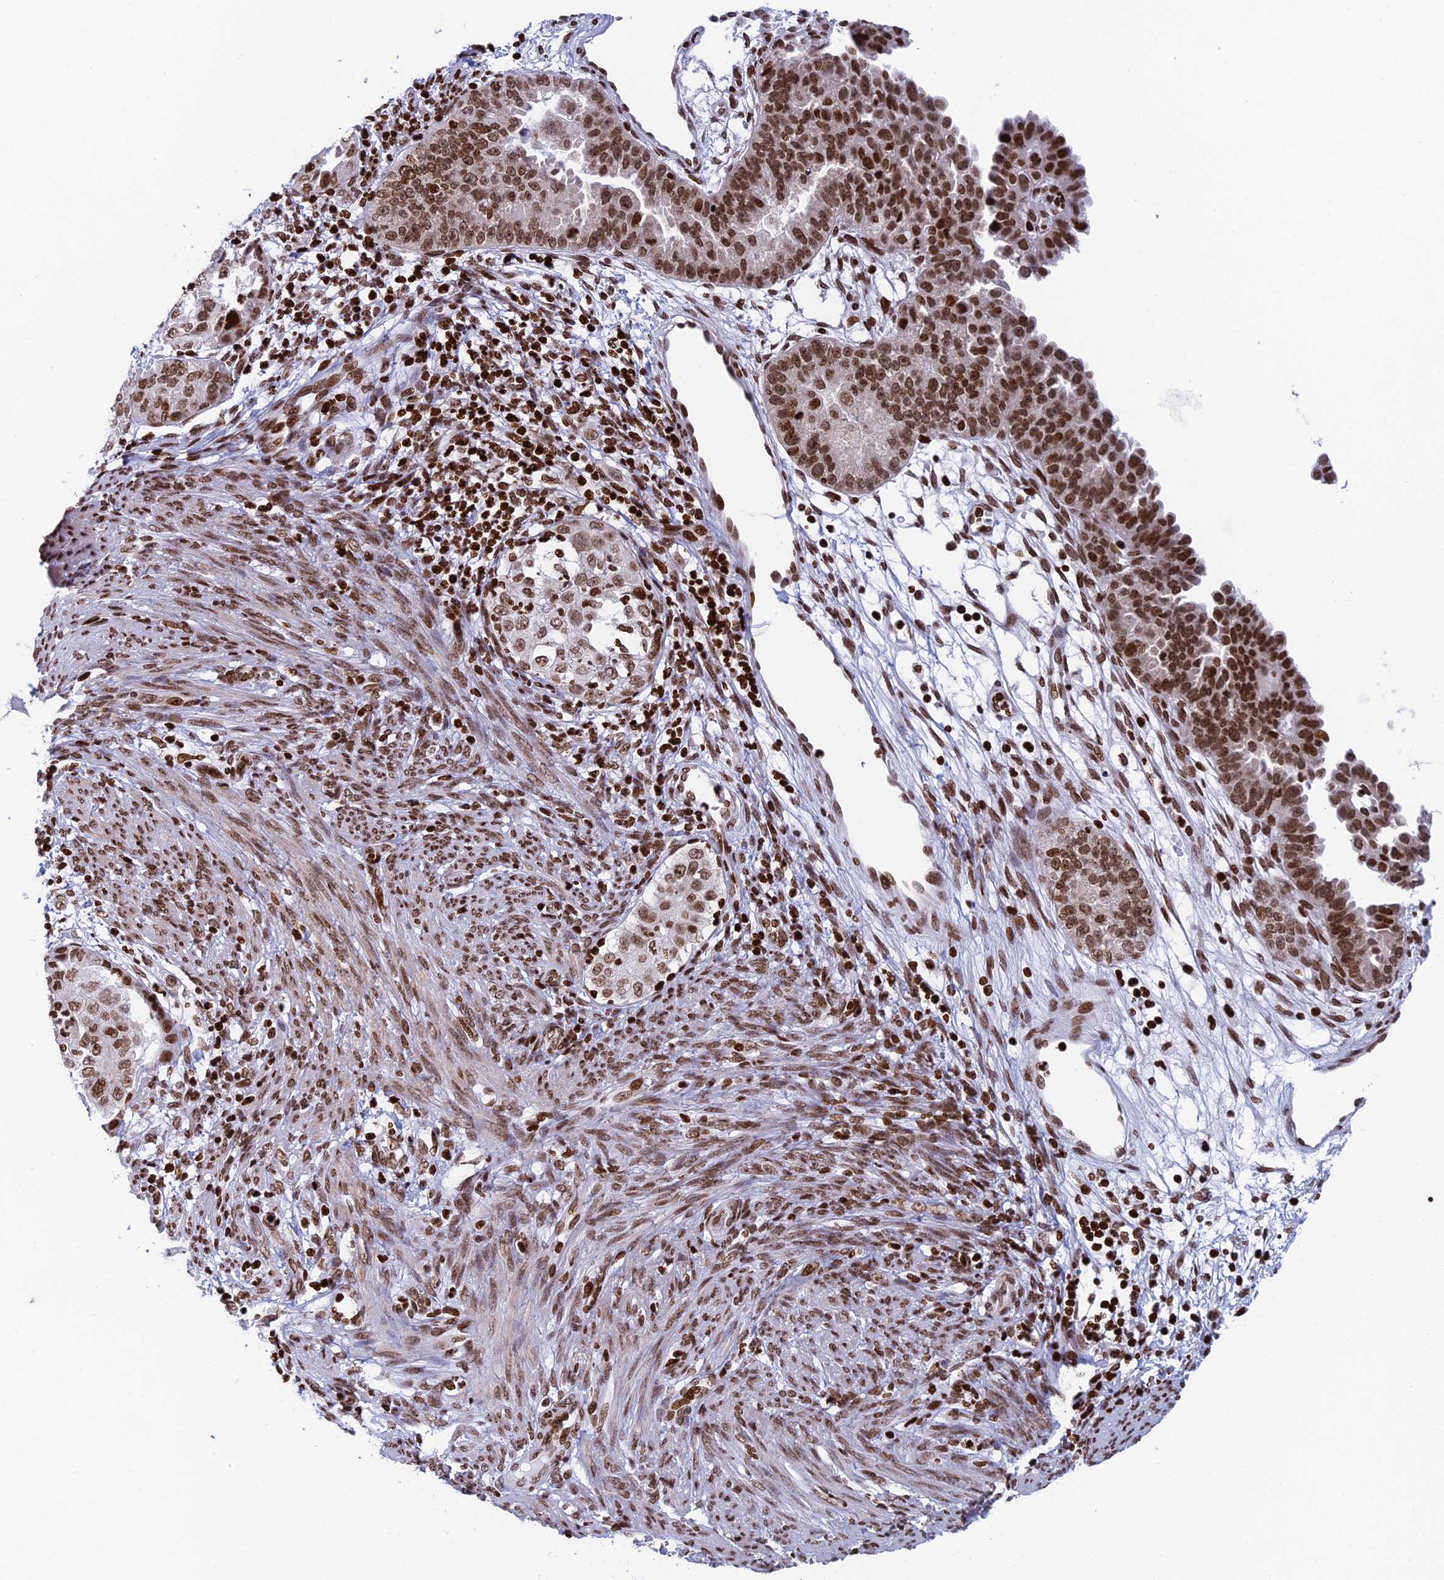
{"staining": {"intensity": "moderate", "quantity": ">75%", "location": "nuclear"}, "tissue": "endometrial cancer", "cell_type": "Tumor cells", "image_type": "cancer", "snomed": [{"axis": "morphology", "description": "Adenocarcinoma, NOS"}, {"axis": "topography", "description": "Endometrium"}], "caption": "This is a micrograph of immunohistochemistry staining of endometrial adenocarcinoma, which shows moderate positivity in the nuclear of tumor cells.", "gene": "RPAP1", "patient": {"sex": "female", "age": 85}}